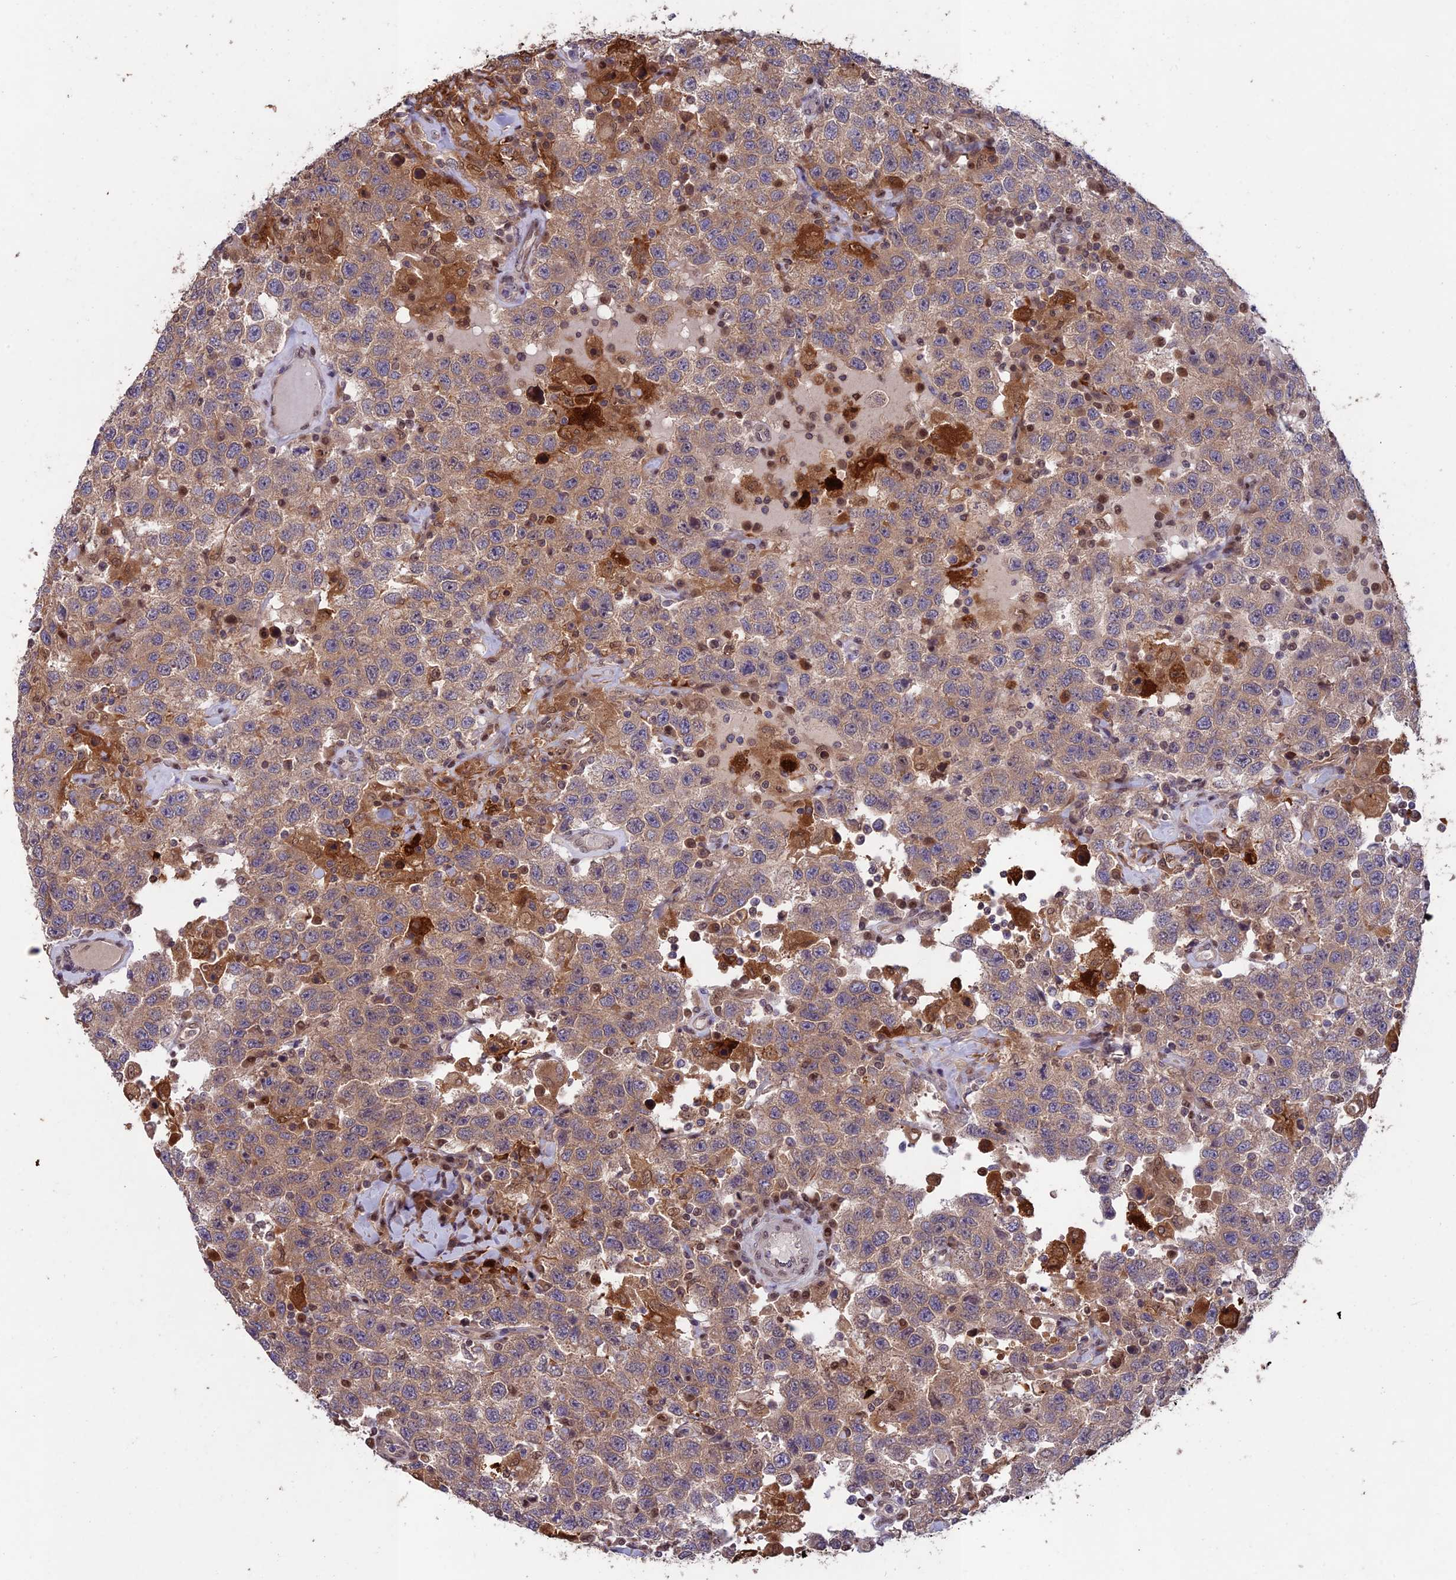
{"staining": {"intensity": "weak", "quantity": ">75%", "location": "cytoplasmic/membranous"}, "tissue": "testis cancer", "cell_type": "Tumor cells", "image_type": "cancer", "snomed": [{"axis": "morphology", "description": "Seminoma, NOS"}, {"axis": "topography", "description": "Testis"}], "caption": "Seminoma (testis) stained with DAB IHC shows low levels of weak cytoplasmic/membranous expression in approximately >75% of tumor cells.", "gene": "MAST2", "patient": {"sex": "male", "age": 41}}